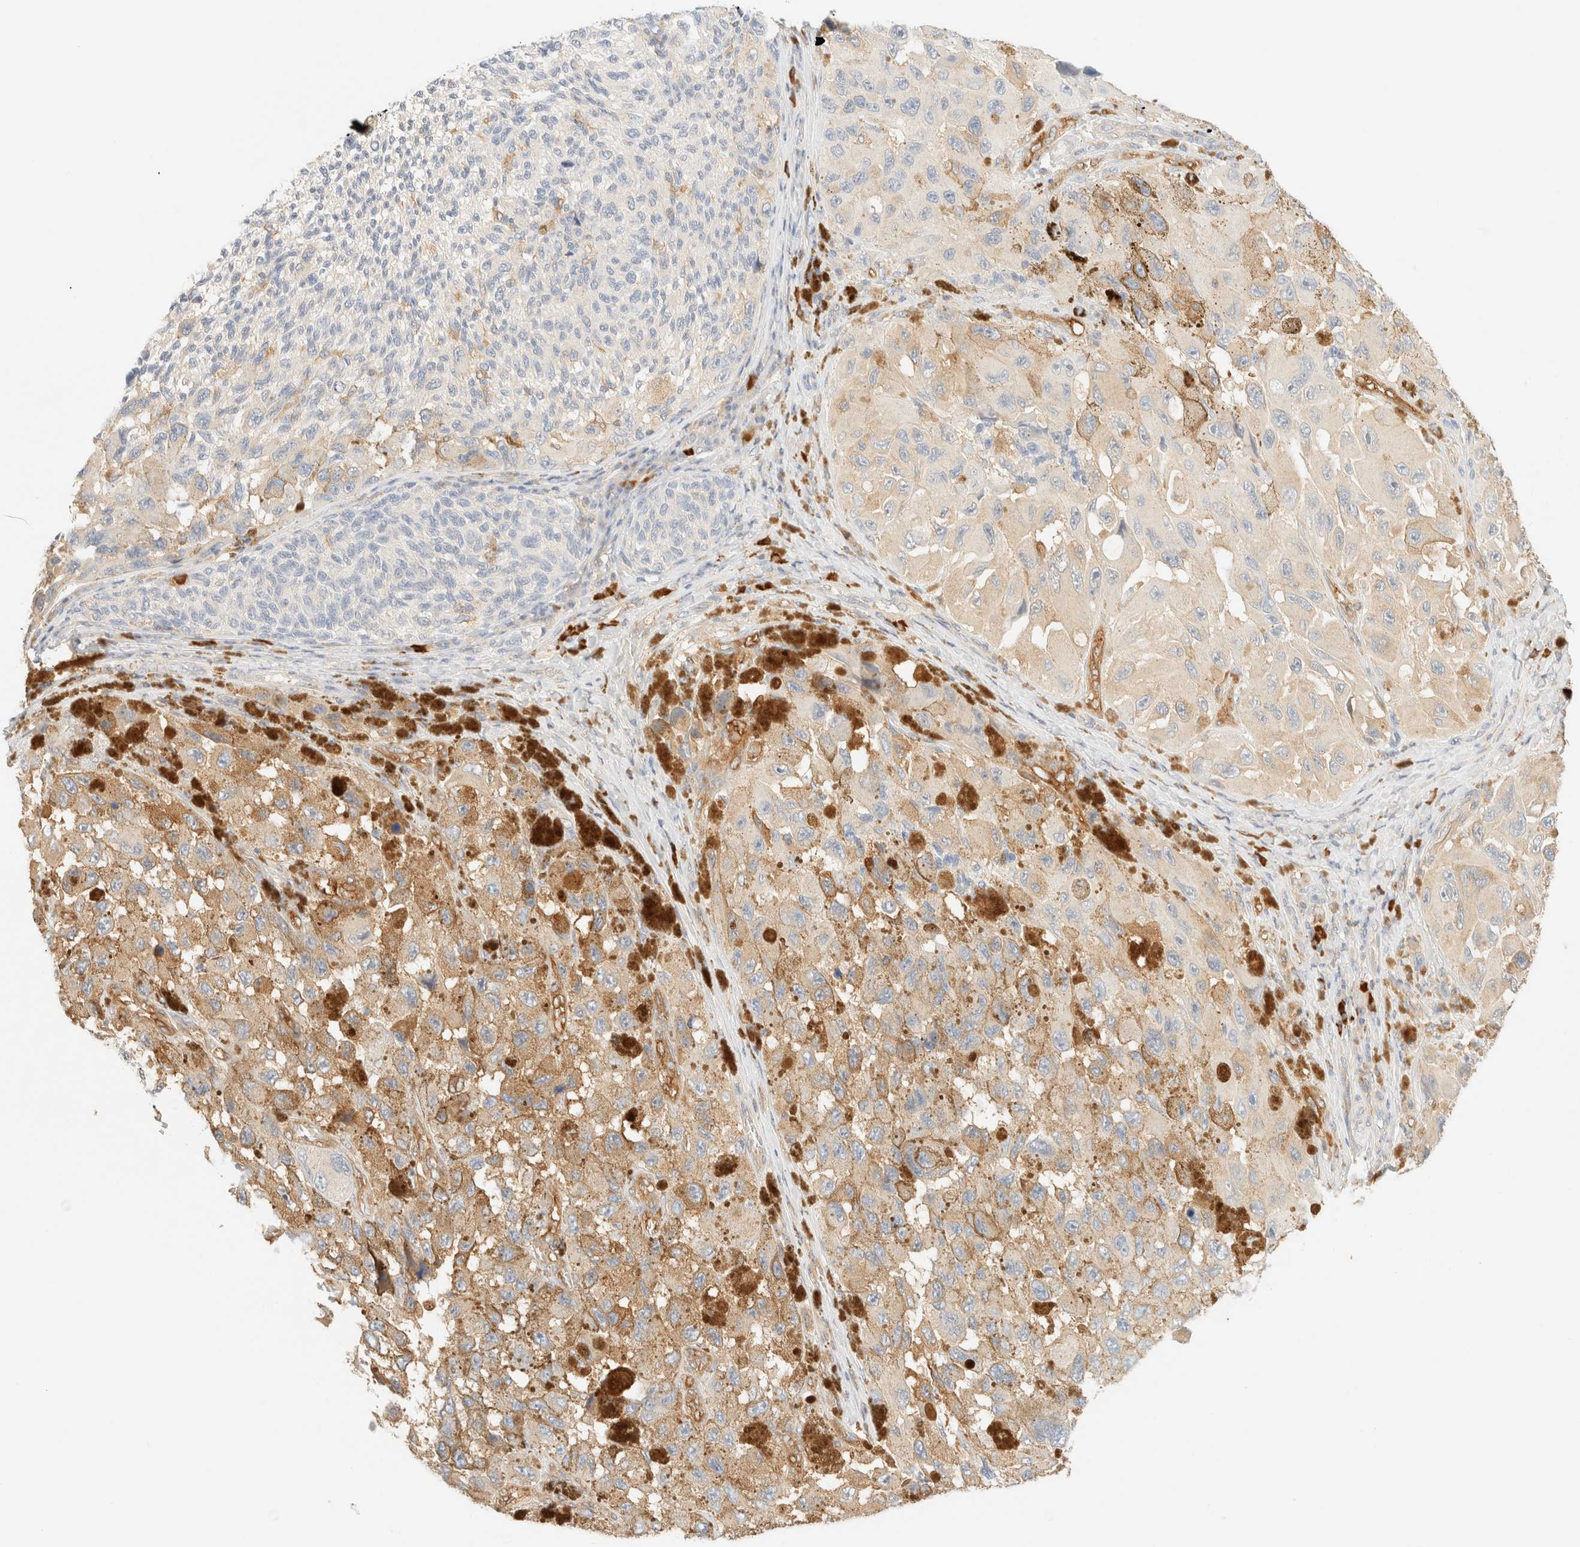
{"staining": {"intensity": "weak", "quantity": ">75%", "location": "cytoplasmic/membranous"}, "tissue": "melanoma", "cell_type": "Tumor cells", "image_type": "cancer", "snomed": [{"axis": "morphology", "description": "Malignant melanoma, NOS"}, {"axis": "topography", "description": "Skin"}], "caption": "A brown stain shows weak cytoplasmic/membranous expression of a protein in malignant melanoma tumor cells.", "gene": "FHOD1", "patient": {"sex": "female", "age": 73}}